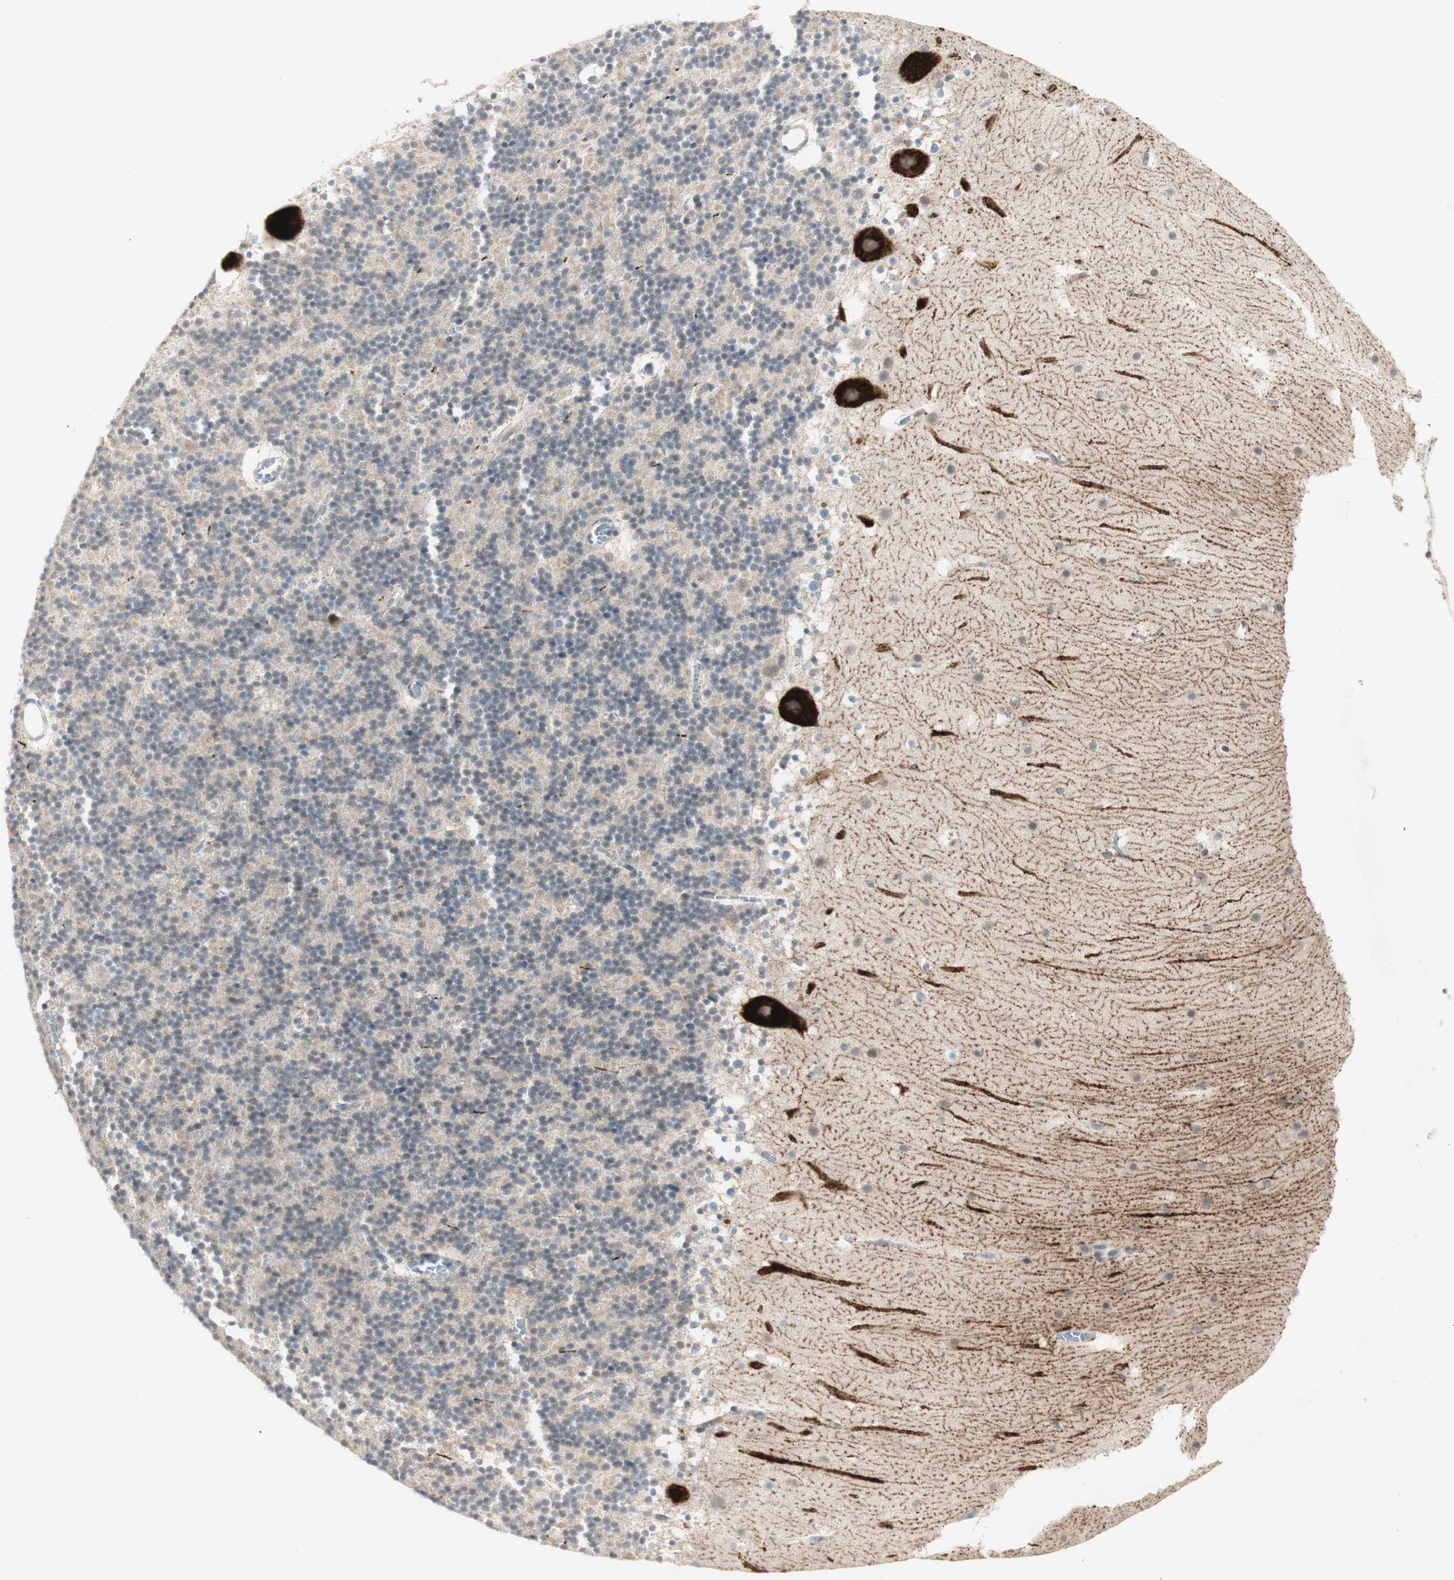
{"staining": {"intensity": "weak", "quantity": "<25%", "location": "cytoplasmic/membranous"}, "tissue": "cerebellum", "cell_type": "Cells in granular layer", "image_type": "normal", "snomed": [{"axis": "morphology", "description": "Normal tissue, NOS"}, {"axis": "topography", "description": "Cerebellum"}], "caption": "Photomicrograph shows no significant protein positivity in cells in granular layer of unremarkable cerebellum.", "gene": "GAPT", "patient": {"sex": "male", "age": 45}}